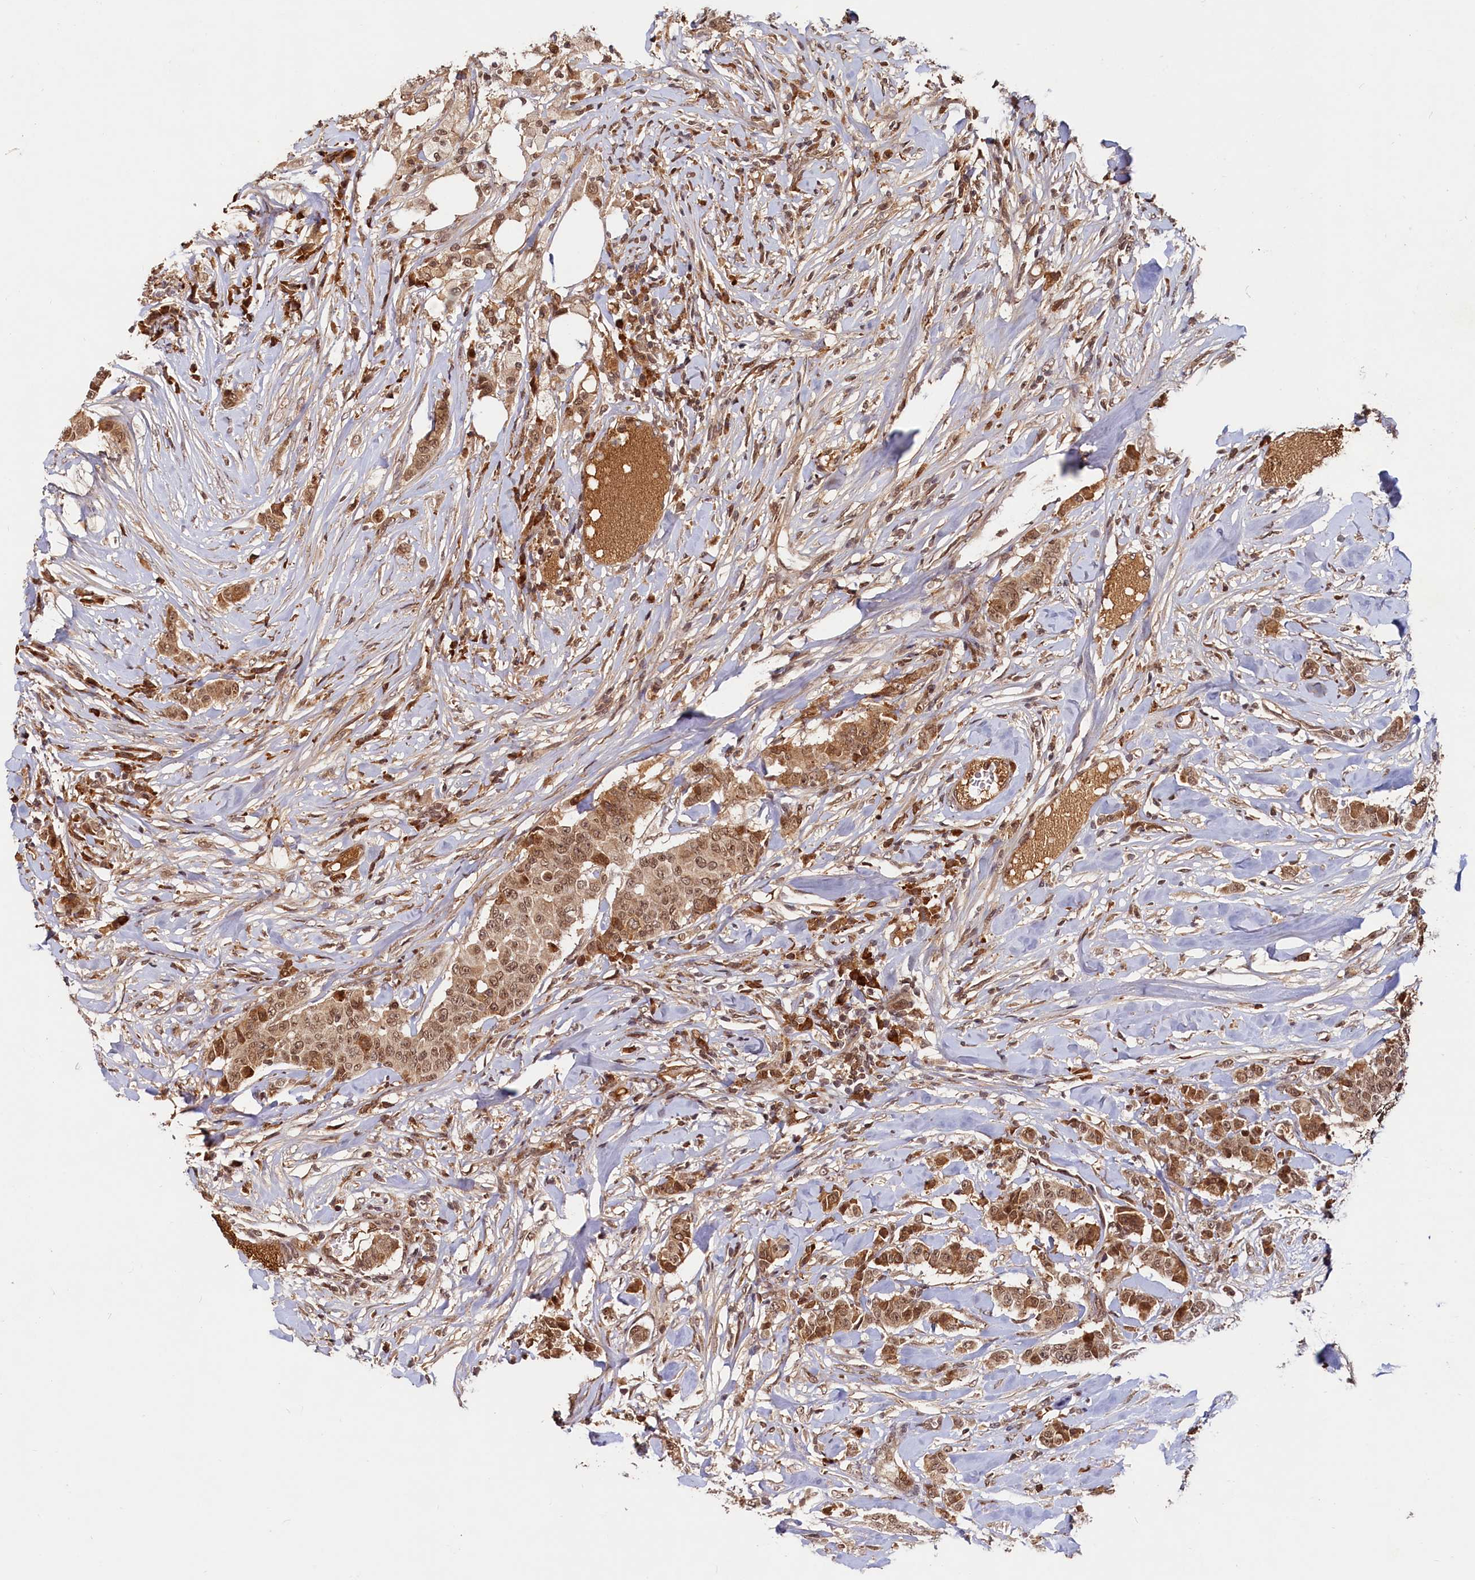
{"staining": {"intensity": "moderate", "quantity": ">75%", "location": "cytoplasmic/membranous,nuclear"}, "tissue": "breast cancer", "cell_type": "Tumor cells", "image_type": "cancer", "snomed": [{"axis": "morphology", "description": "Duct carcinoma"}, {"axis": "topography", "description": "Breast"}], "caption": "DAB immunohistochemical staining of invasive ductal carcinoma (breast) shows moderate cytoplasmic/membranous and nuclear protein positivity in approximately >75% of tumor cells.", "gene": "TRAPPC4", "patient": {"sex": "female", "age": 40}}